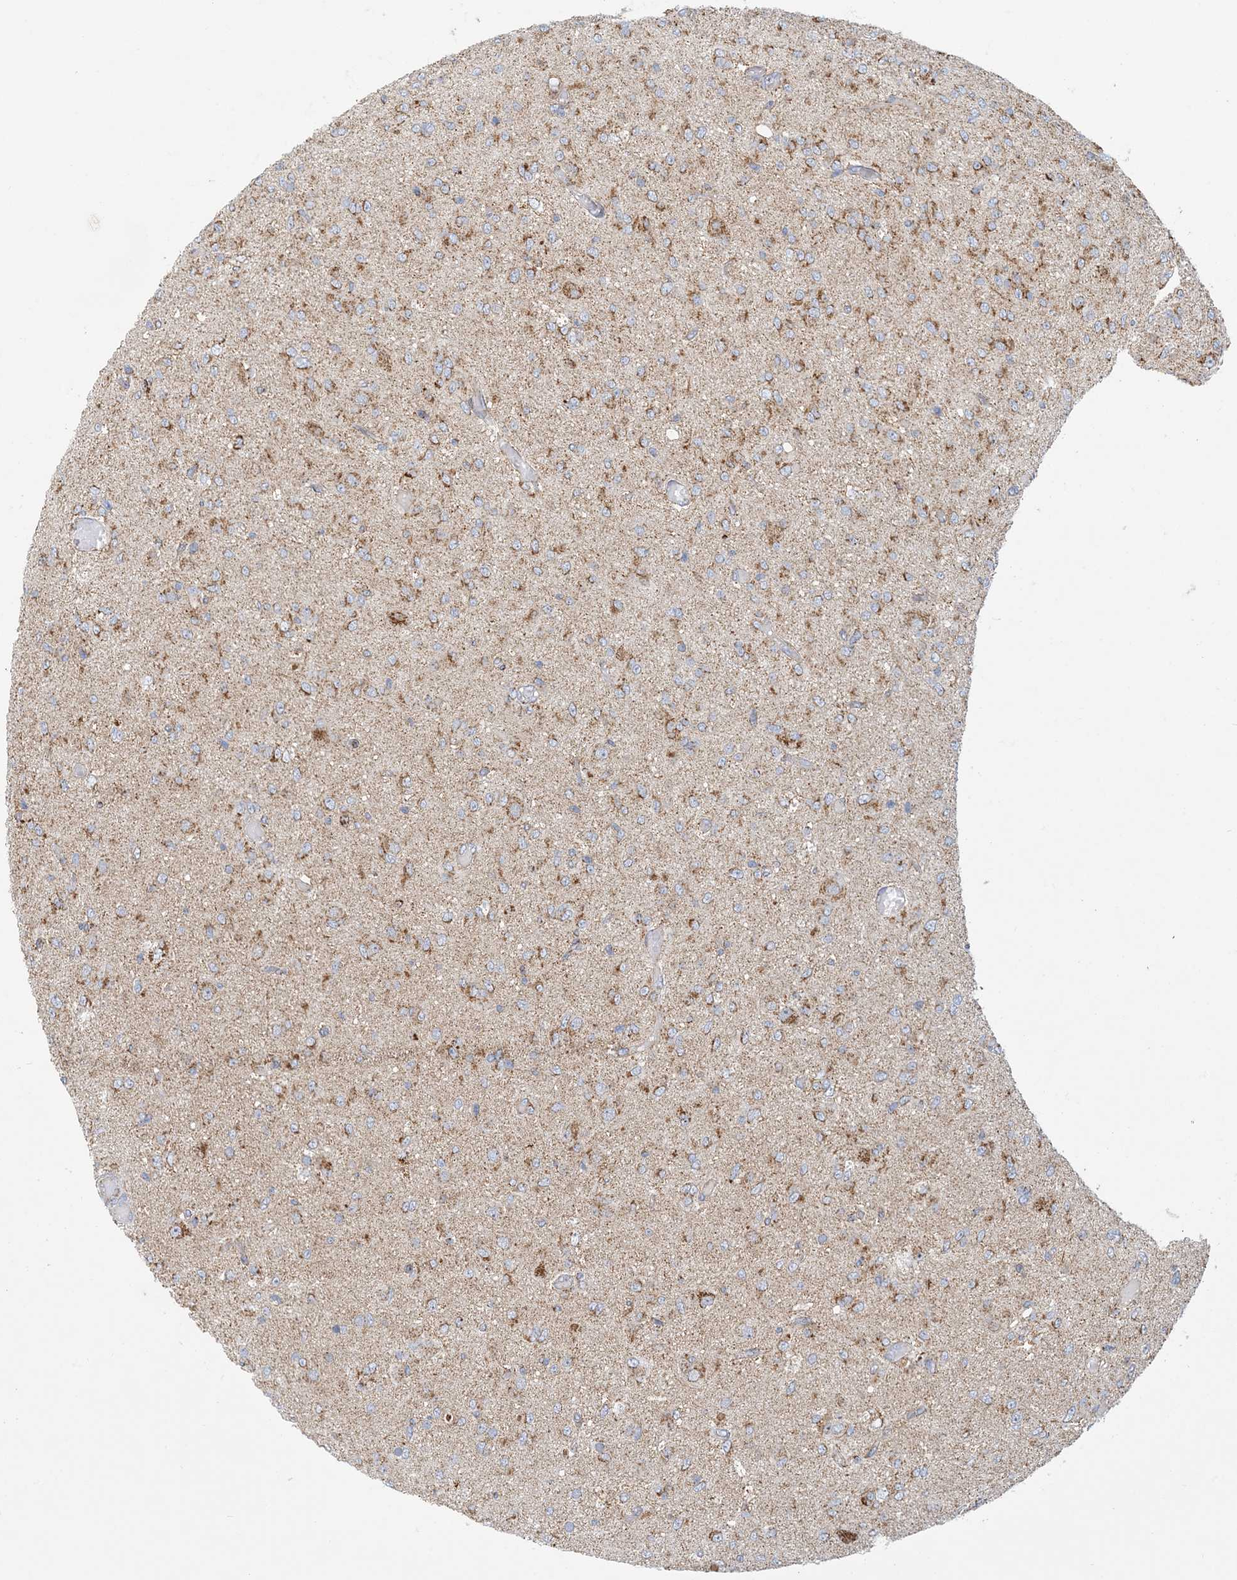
{"staining": {"intensity": "moderate", "quantity": ">75%", "location": "cytoplasmic/membranous"}, "tissue": "glioma", "cell_type": "Tumor cells", "image_type": "cancer", "snomed": [{"axis": "morphology", "description": "Glioma, malignant, High grade"}, {"axis": "topography", "description": "Brain"}], "caption": "Protein expression analysis of malignant high-grade glioma displays moderate cytoplasmic/membranous expression in about >75% of tumor cells.", "gene": "COA3", "patient": {"sex": "female", "age": 59}}